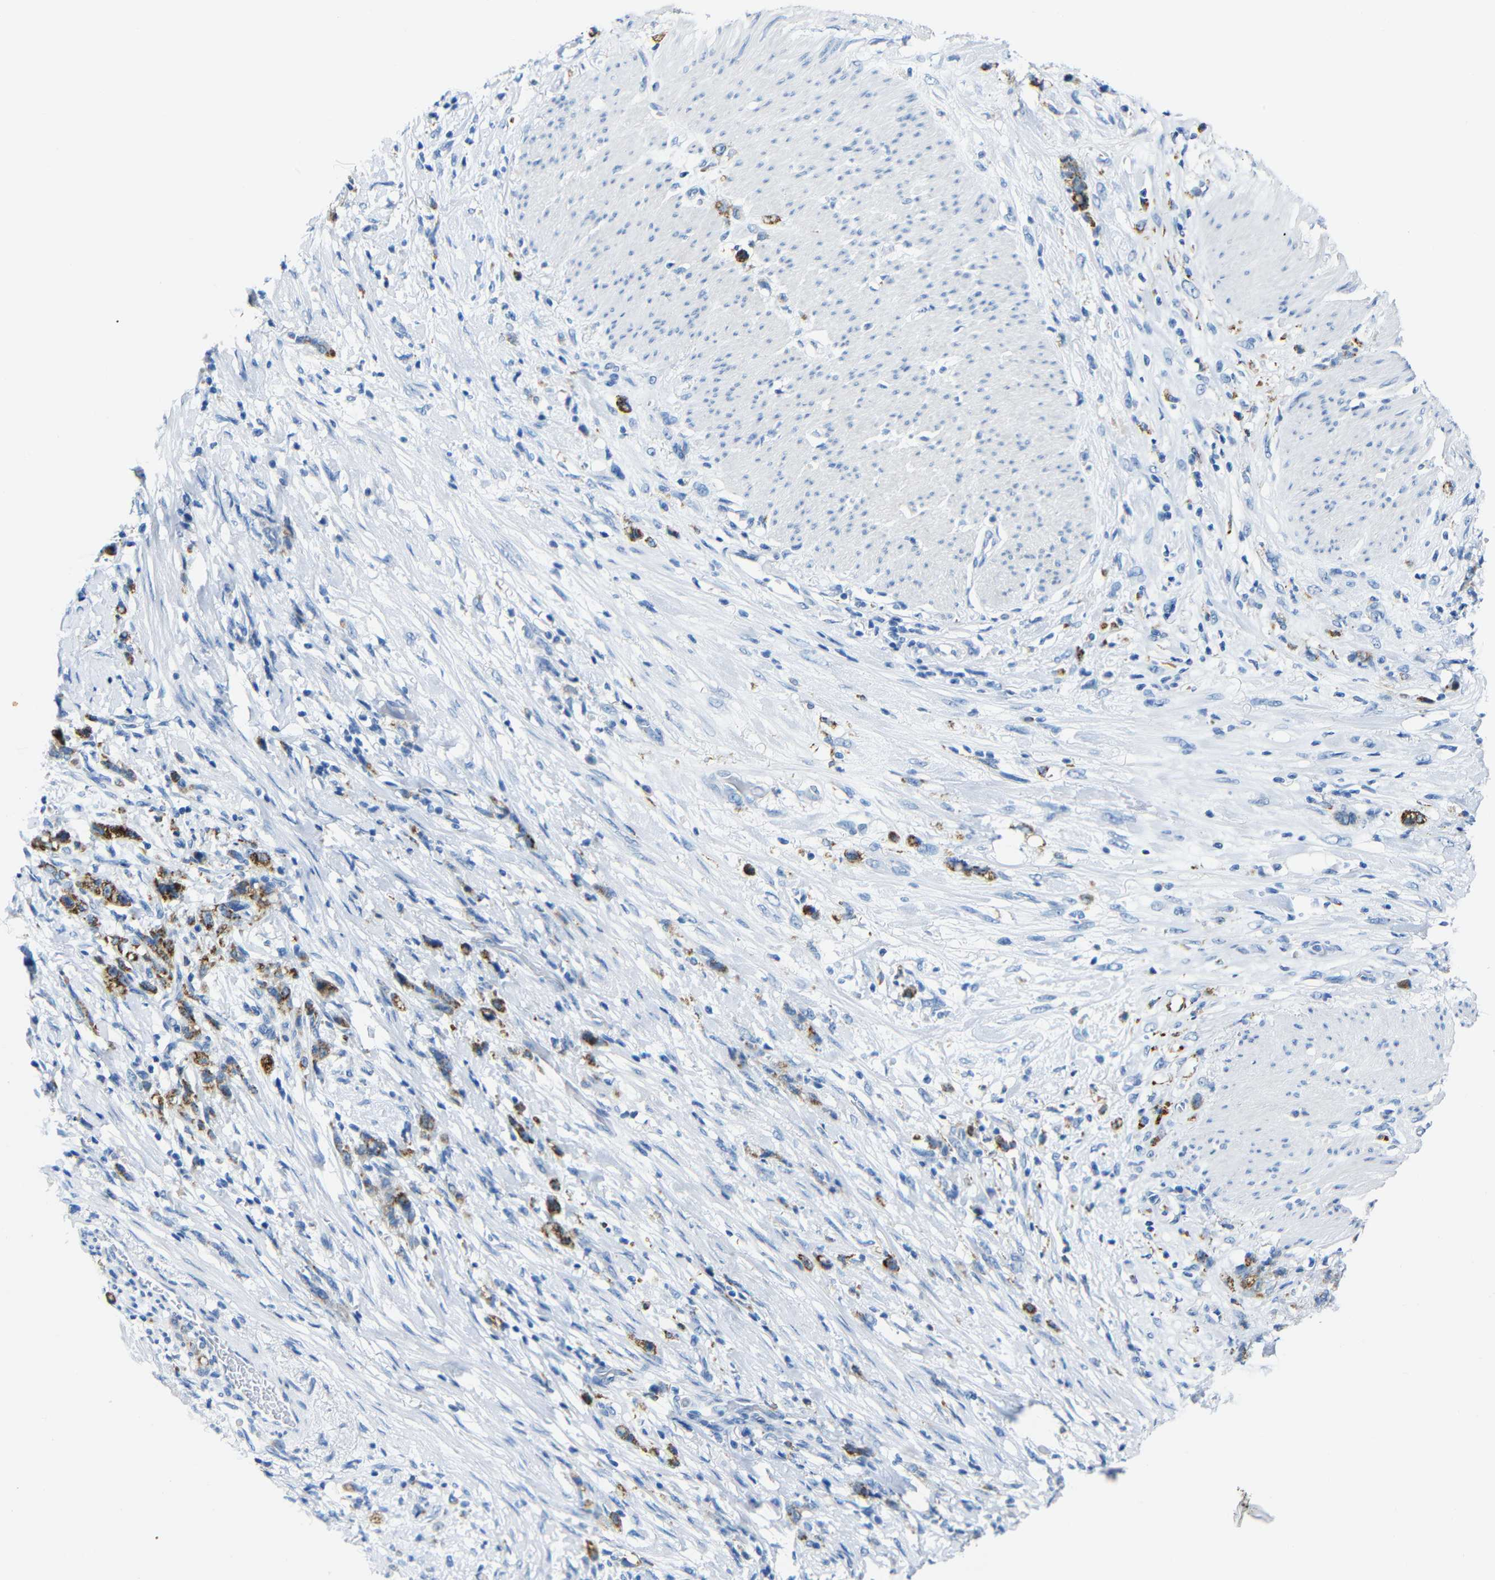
{"staining": {"intensity": "strong", "quantity": ">75%", "location": "cytoplasmic/membranous"}, "tissue": "stomach cancer", "cell_type": "Tumor cells", "image_type": "cancer", "snomed": [{"axis": "morphology", "description": "Adenocarcinoma, NOS"}, {"axis": "topography", "description": "Stomach, lower"}], "caption": "Adenocarcinoma (stomach) was stained to show a protein in brown. There is high levels of strong cytoplasmic/membranous expression in about >75% of tumor cells. (brown staining indicates protein expression, while blue staining denotes nuclei).", "gene": "C15orf48", "patient": {"sex": "male", "age": 88}}